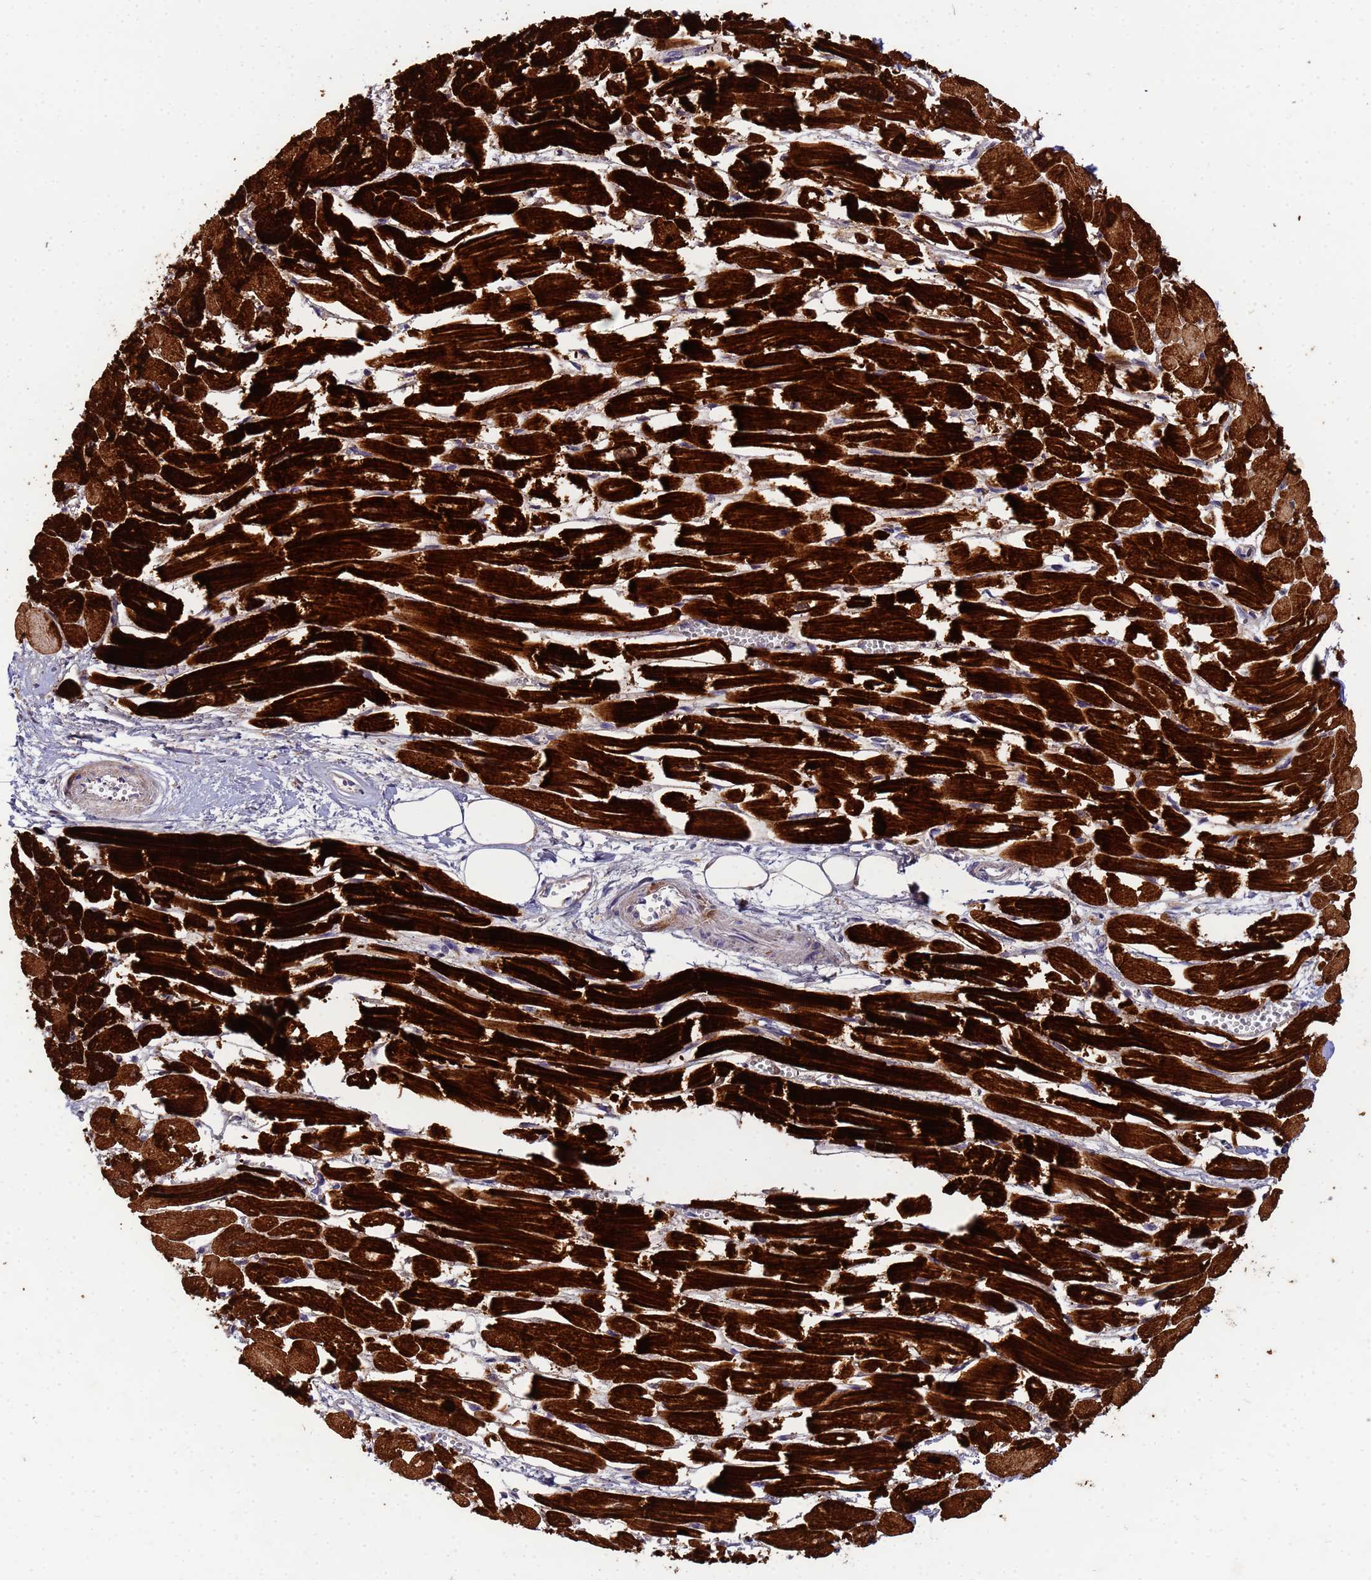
{"staining": {"intensity": "strong", "quantity": ">75%", "location": "cytoplasmic/membranous"}, "tissue": "heart muscle", "cell_type": "Cardiomyocytes", "image_type": "normal", "snomed": [{"axis": "morphology", "description": "Normal tissue, NOS"}, {"axis": "topography", "description": "Heart"}], "caption": "The image exhibits staining of benign heart muscle, revealing strong cytoplasmic/membranous protein staining (brown color) within cardiomyocytes.", "gene": "CDC34", "patient": {"sex": "male", "age": 54}}